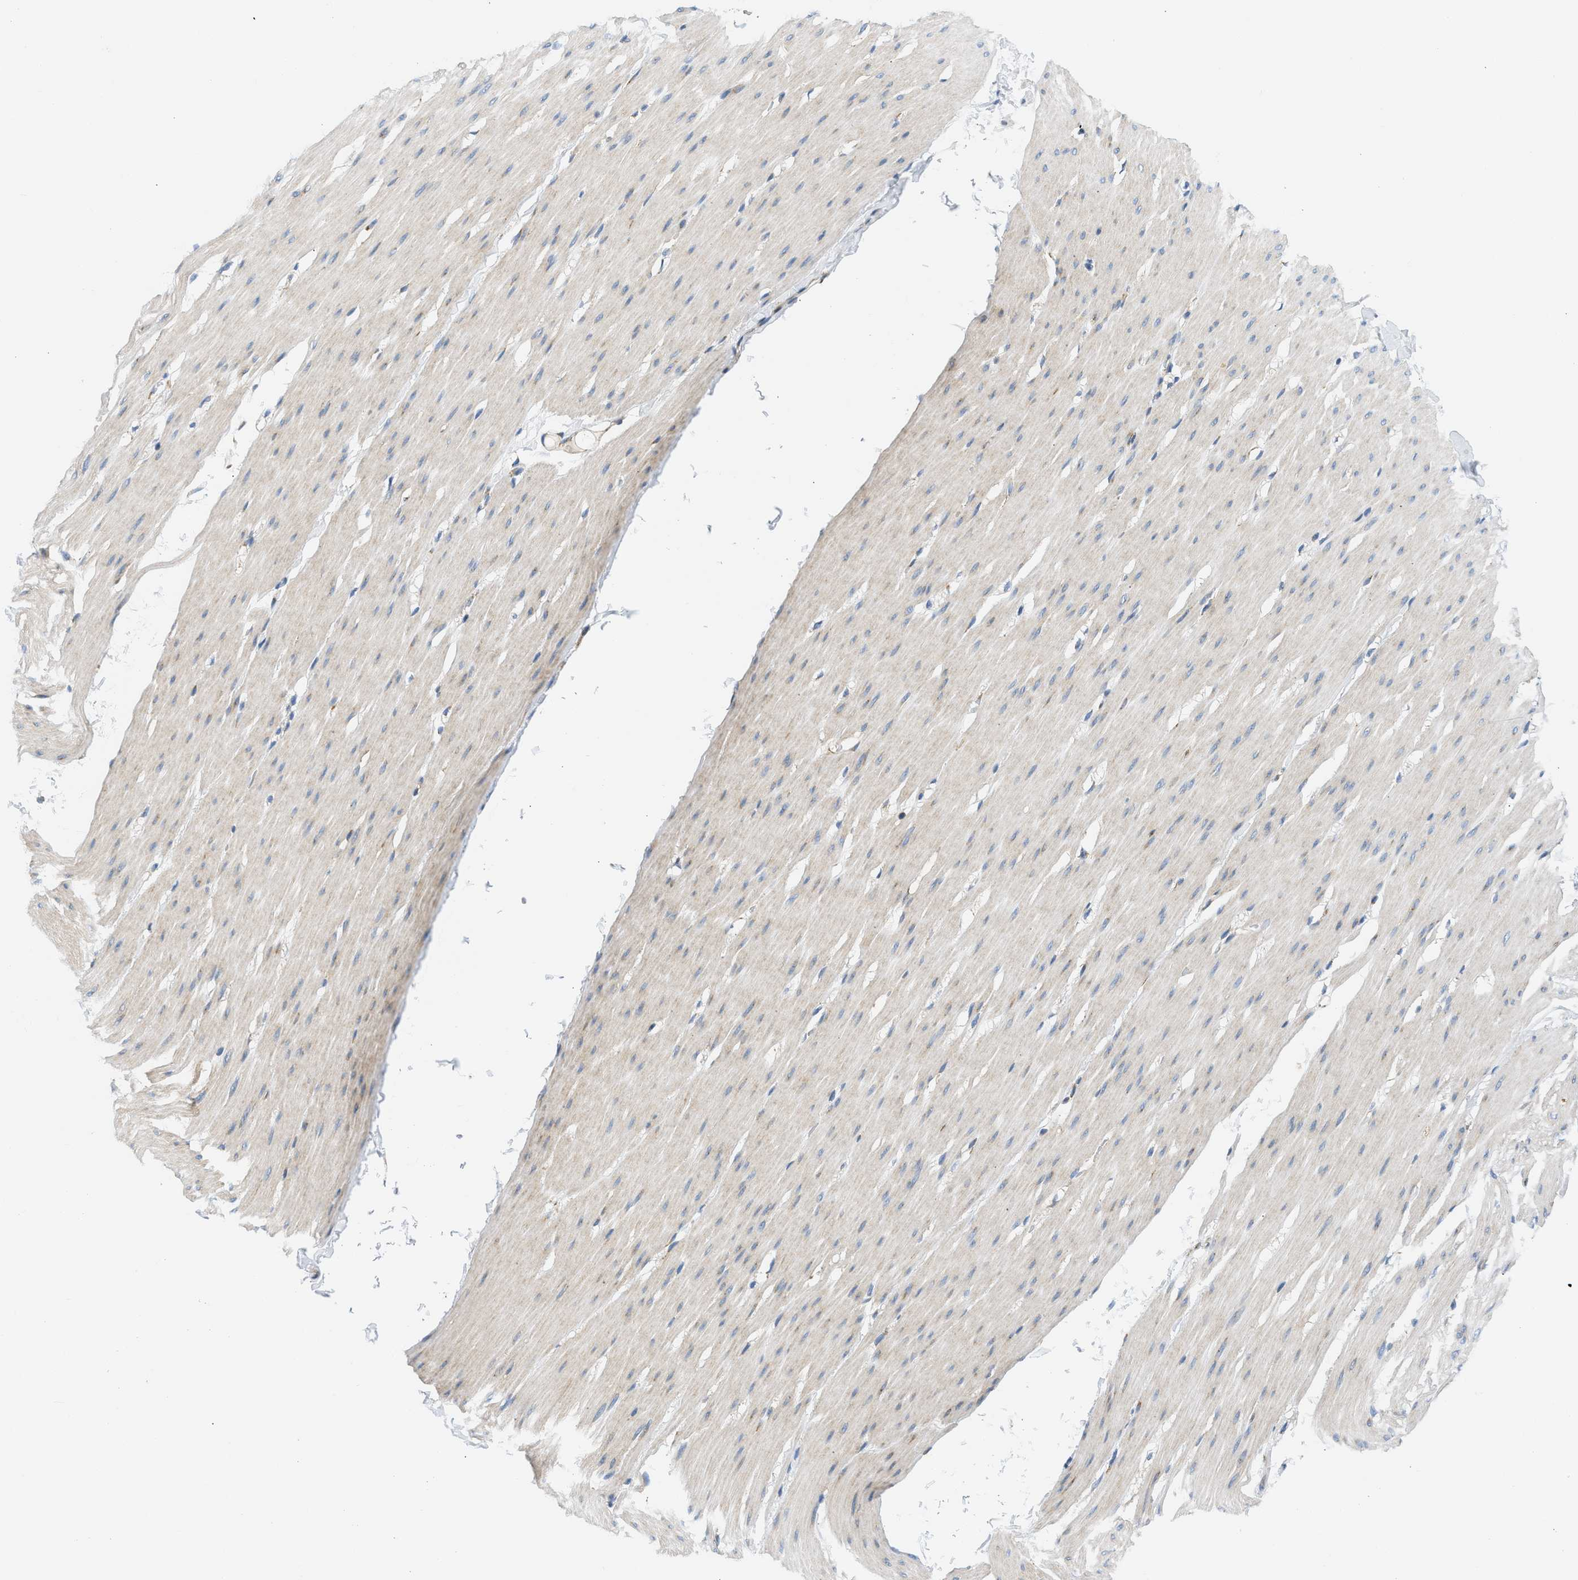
{"staining": {"intensity": "weak", "quantity": "25%-75%", "location": "cytoplasmic/membranous"}, "tissue": "smooth muscle", "cell_type": "Smooth muscle cells", "image_type": "normal", "snomed": [{"axis": "morphology", "description": "Normal tissue, NOS"}, {"axis": "topography", "description": "Smooth muscle"}, {"axis": "topography", "description": "Colon"}], "caption": "A brown stain highlights weak cytoplasmic/membranous positivity of a protein in smooth muscle cells of normal human smooth muscle. Using DAB (brown) and hematoxylin (blue) stains, captured at high magnification using brightfield microscopy.", "gene": "CAMKK2", "patient": {"sex": "male", "age": 67}}